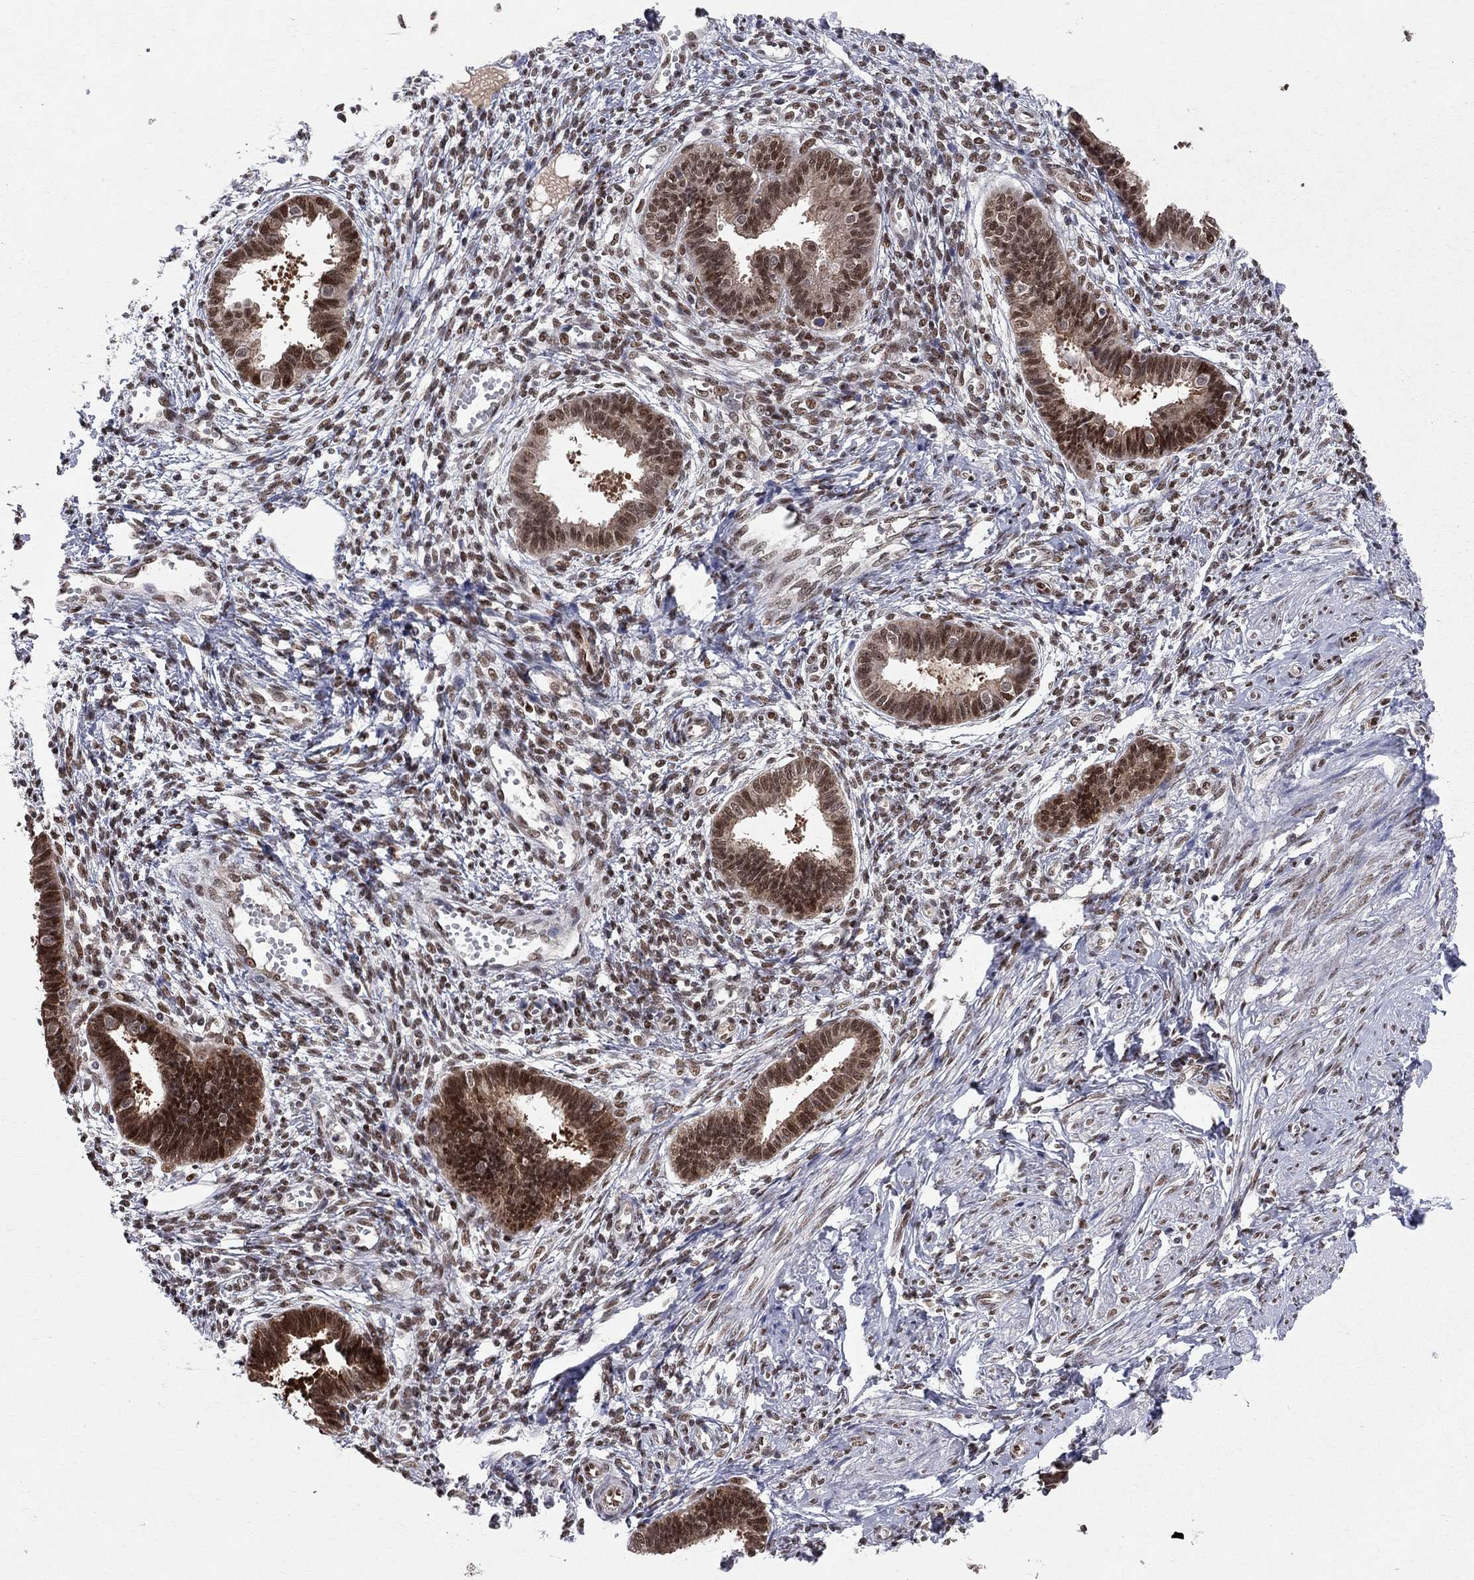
{"staining": {"intensity": "strong", "quantity": "25%-75%", "location": "nuclear"}, "tissue": "endometrium", "cell_type": "Cells in endometrial stroma", "image_type": "normal", "snomed": [{"axis": "morphology", "description": "Normal tissue, NOS"}, {"axis": "topography", "description": "Cervix"}, {"axis": "topography", "description": "Endometrium"}], "caption": "Immunohistochemical staining of normal human endometrium shows strong nuclear protein positivity in about 25%-75% of cells in endometrial stroma. (IHC, brightfield microscopy, high magnification).", "gene": "SAP30L", "patient": {"sex": "female", "age": 37}}